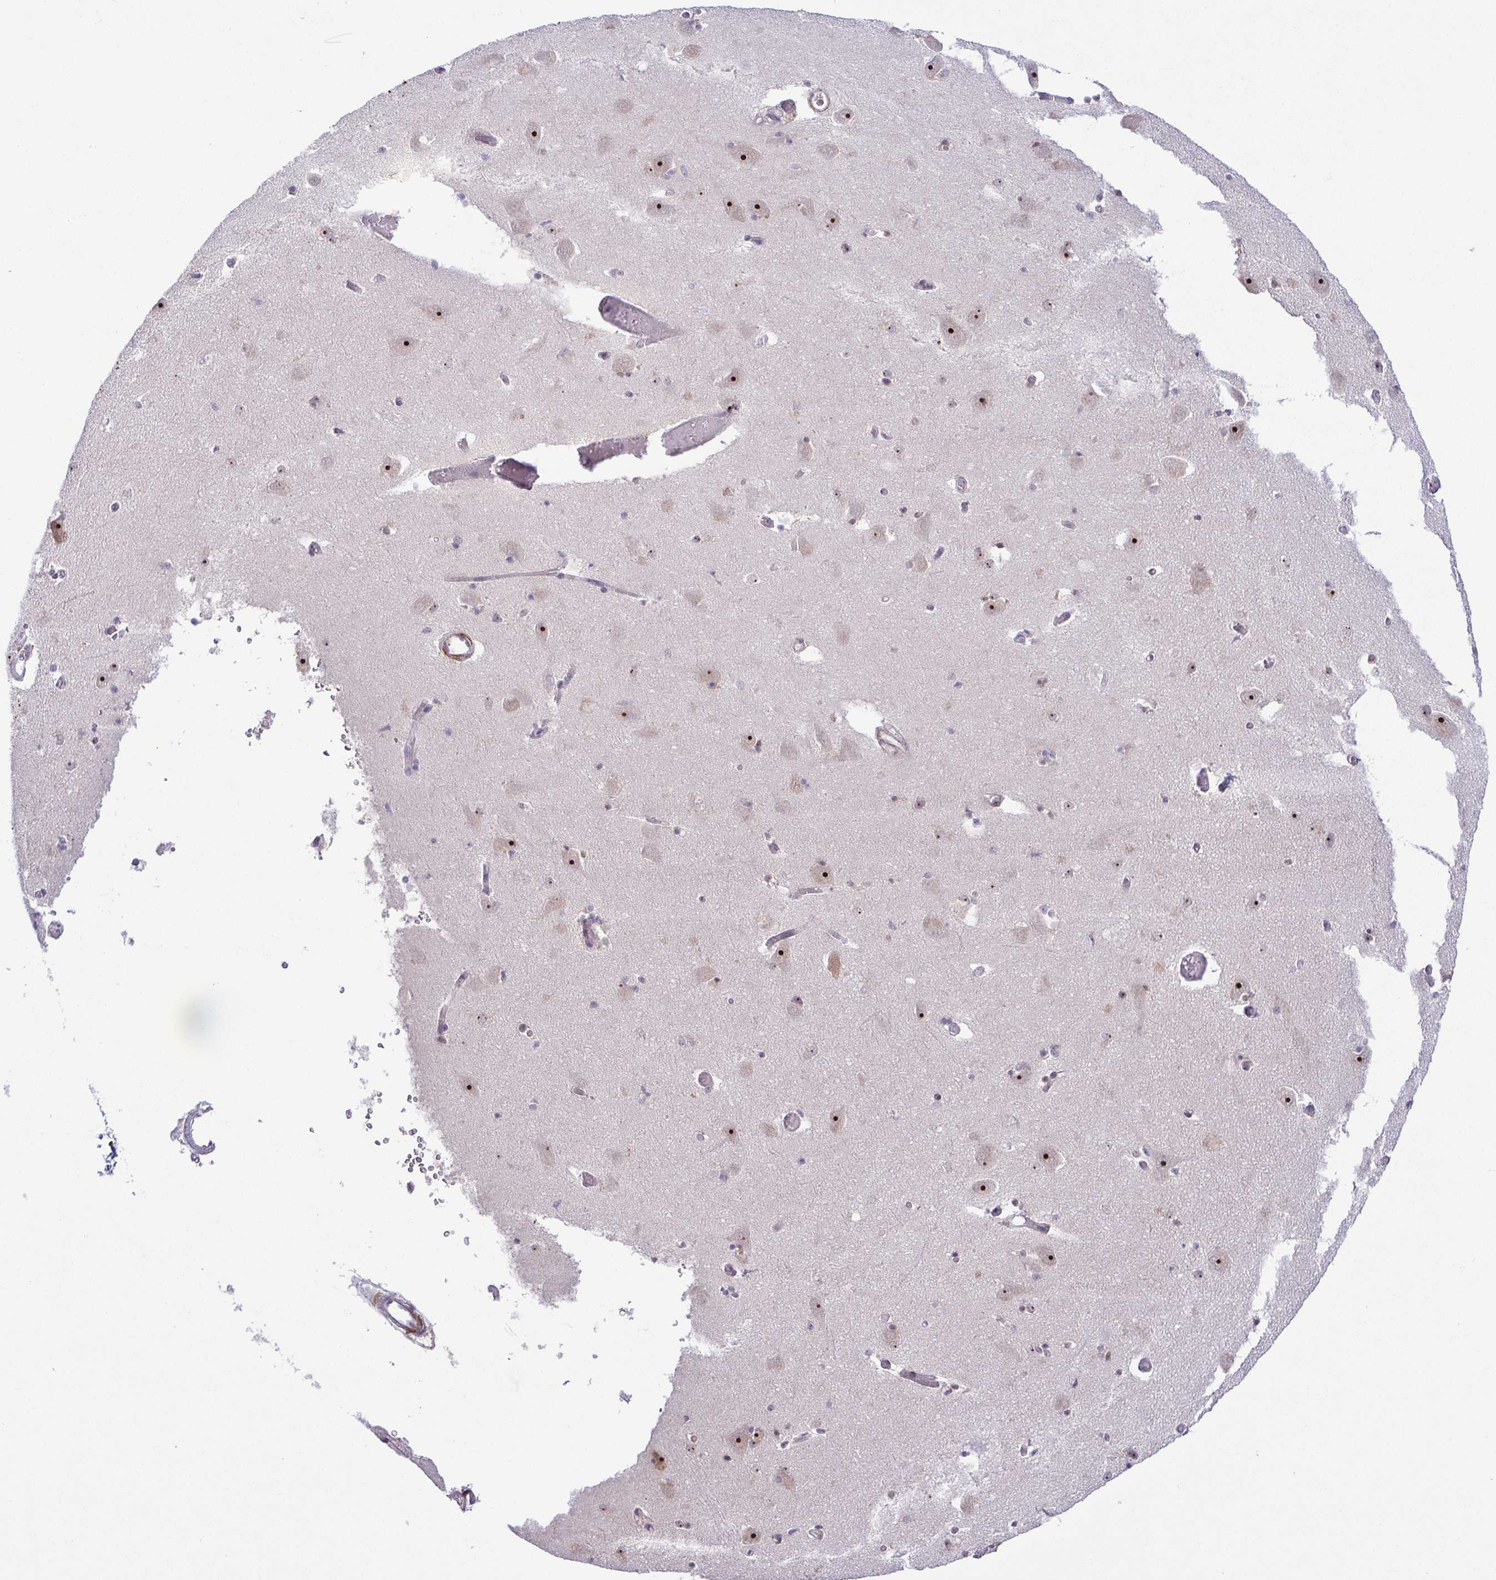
{"staining": {"intensity": "negative", "quantity": "none", "location": "none"}, "tissue": "caudate", "cell_type": "Glial cells", "image_type": "normal", "snomed": [{"axis": "morphology", "description": "Normal tissue, NOS"}, {"axis": "topography", "description": "Lateral ventricle wall"}, {"axis": "topography", "description": "Hippocampus"}], "caption": "DAB immunohistochemical staining of unremarkable caudate displays no significant staining in glial cells.", "gene": "RSL24D1", "patient": {"sex": "female", "age": 63}}